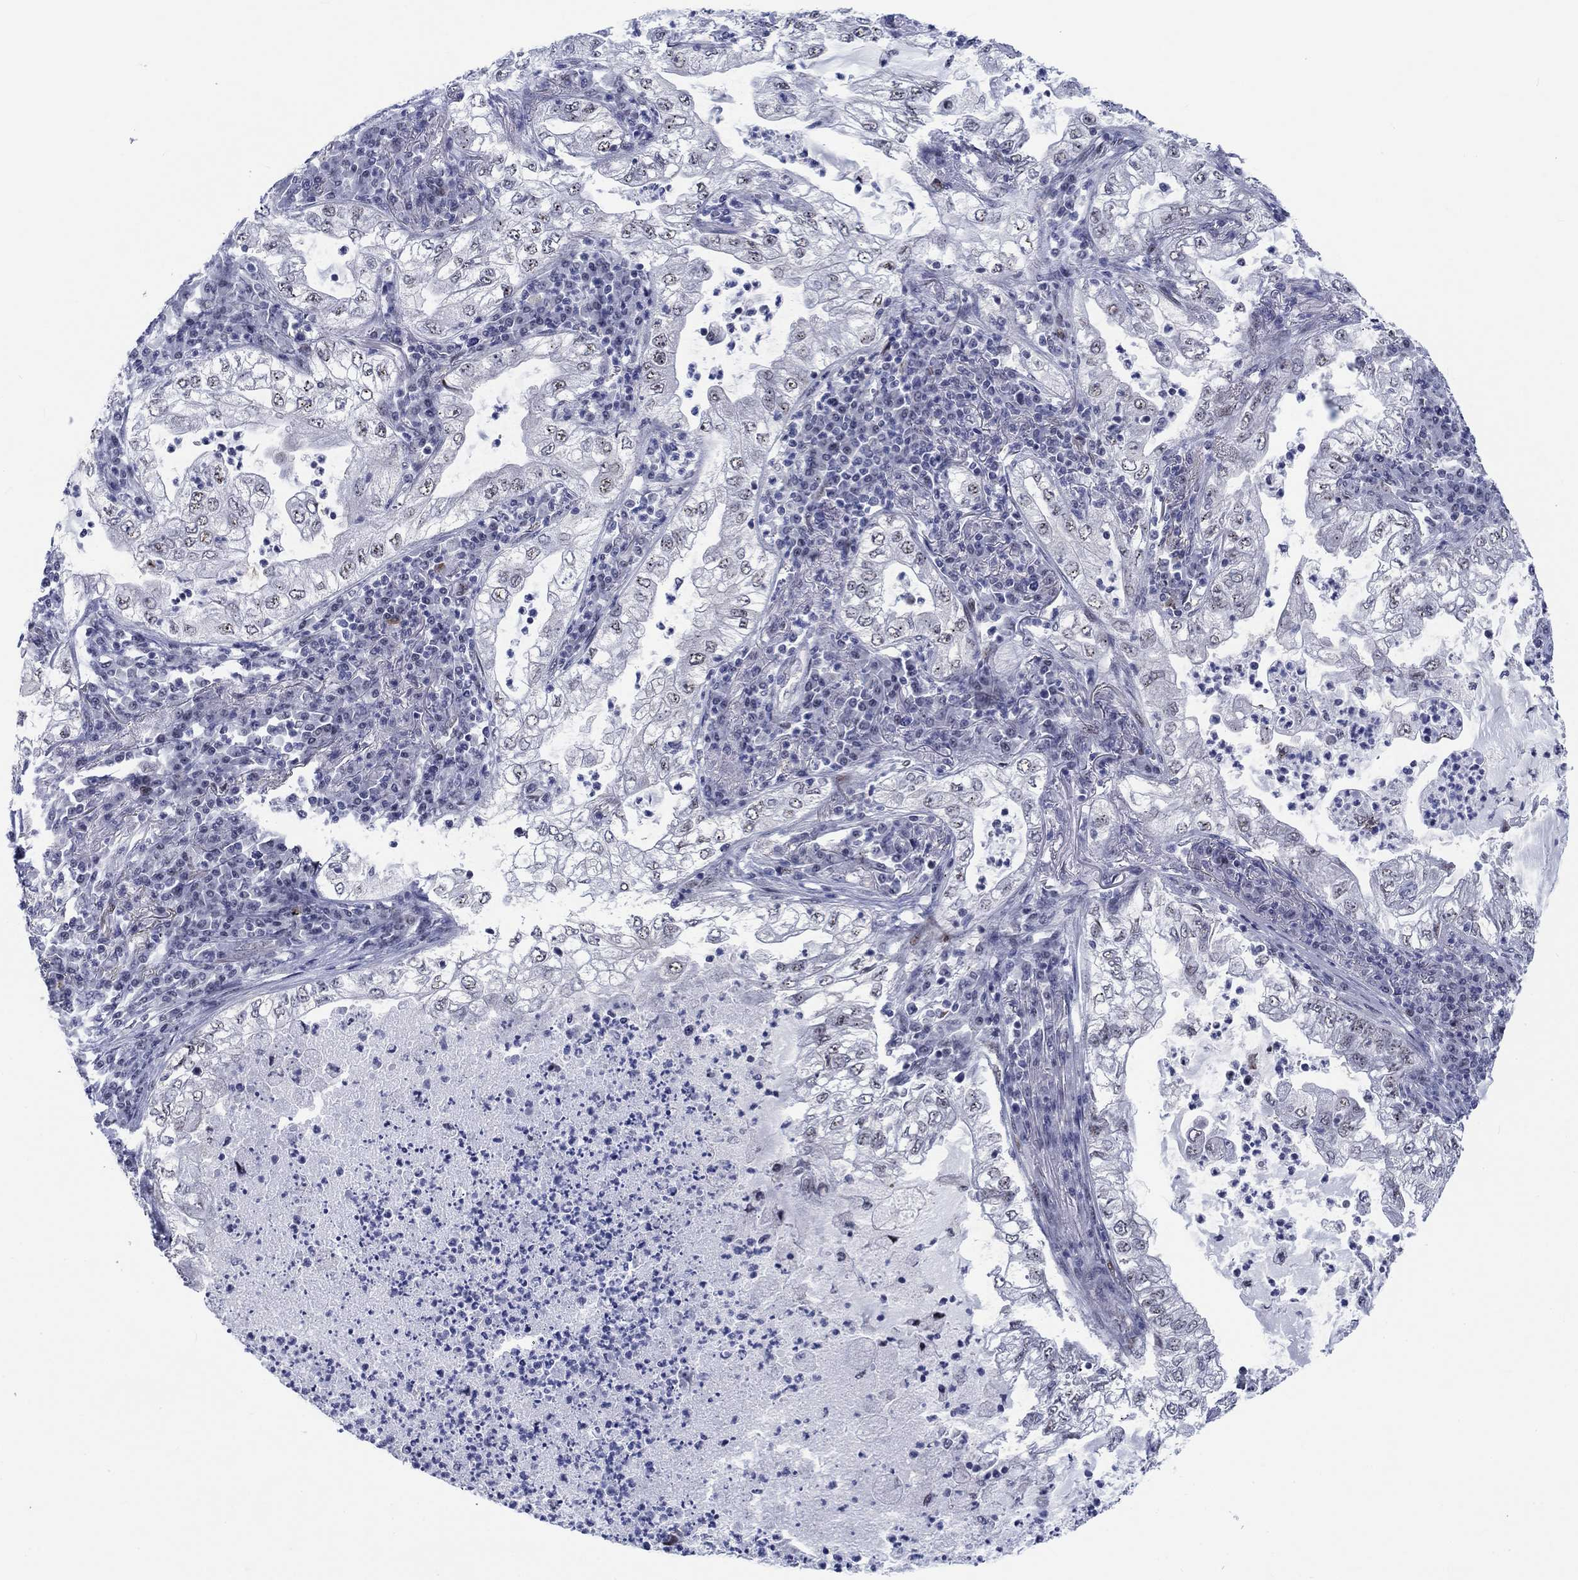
{"staining": {"intensity": "negative", "quantity": "none", "location": "none"}, "tissue": "lung cancer", "cell_type": "Tumor cells", "image_type": "cancer", "snomed": [{"axis": "morphology", "description": "Adenocarcinoma, NOS"}, {"axis": "topography", "description": "Lung"}], "caption": "Tumor cells show no significant expression in lung cancer (adenocarcinoma).", "gene": "NEU3", "patient": {"sex": "female", "age": 73}}